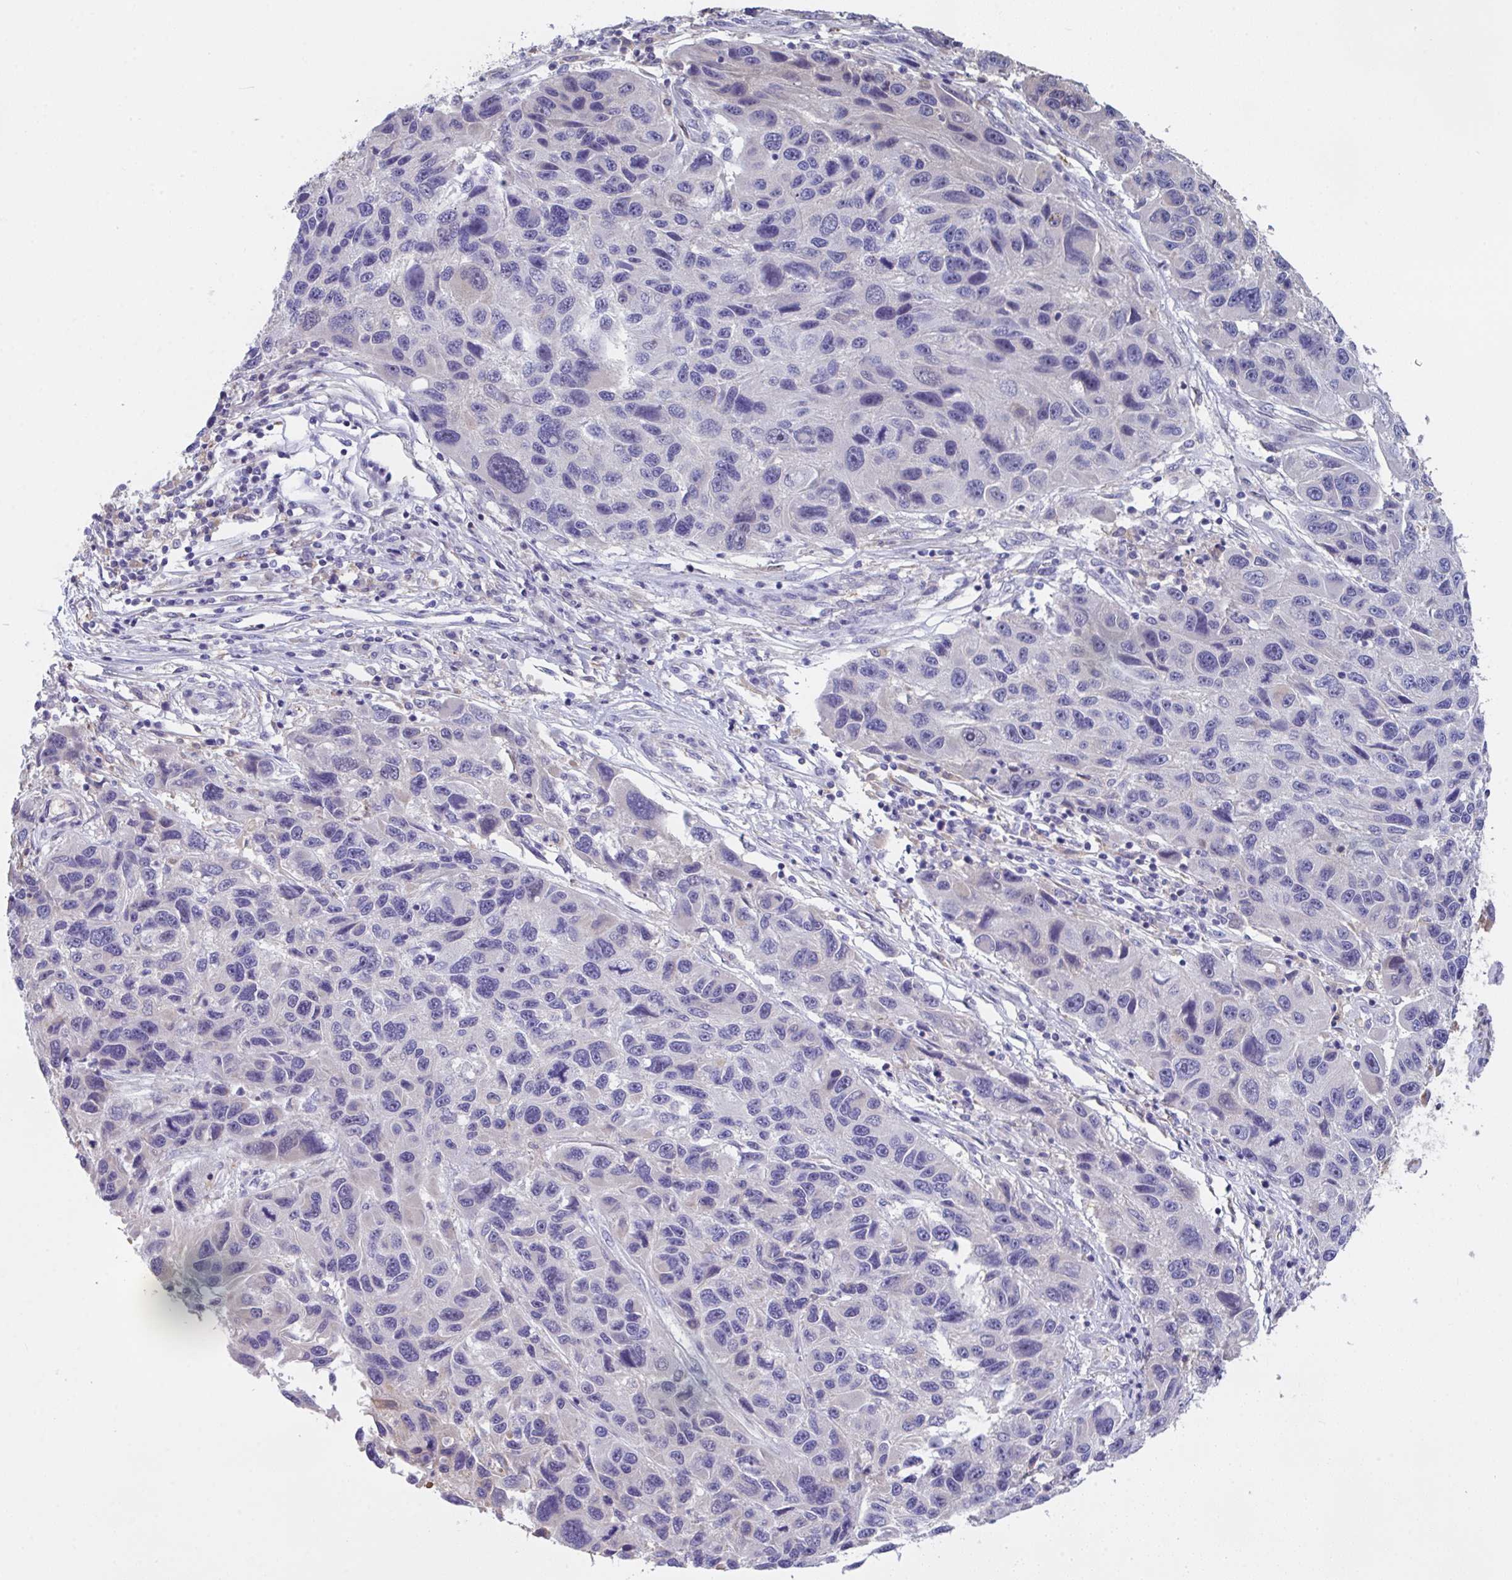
{"staining": {"intensity": "negative", "quantity": "none", "location": "none"}, "tissue": "melanoma", "cell_type": "Tumor cells", "image_type": "cancer", "snomed": [{"axis": "morphology", "description": "Malignant melanoma, NOS"}, {"axis": "topography", "description": "Skin"}], "caption": "IHC micrograph of human malignant melanoma stained for a protein (brown), which displays no staining in tumor cells.", "gene": "TFAP2C", "patient": {"sex": "male", "age": 53}}